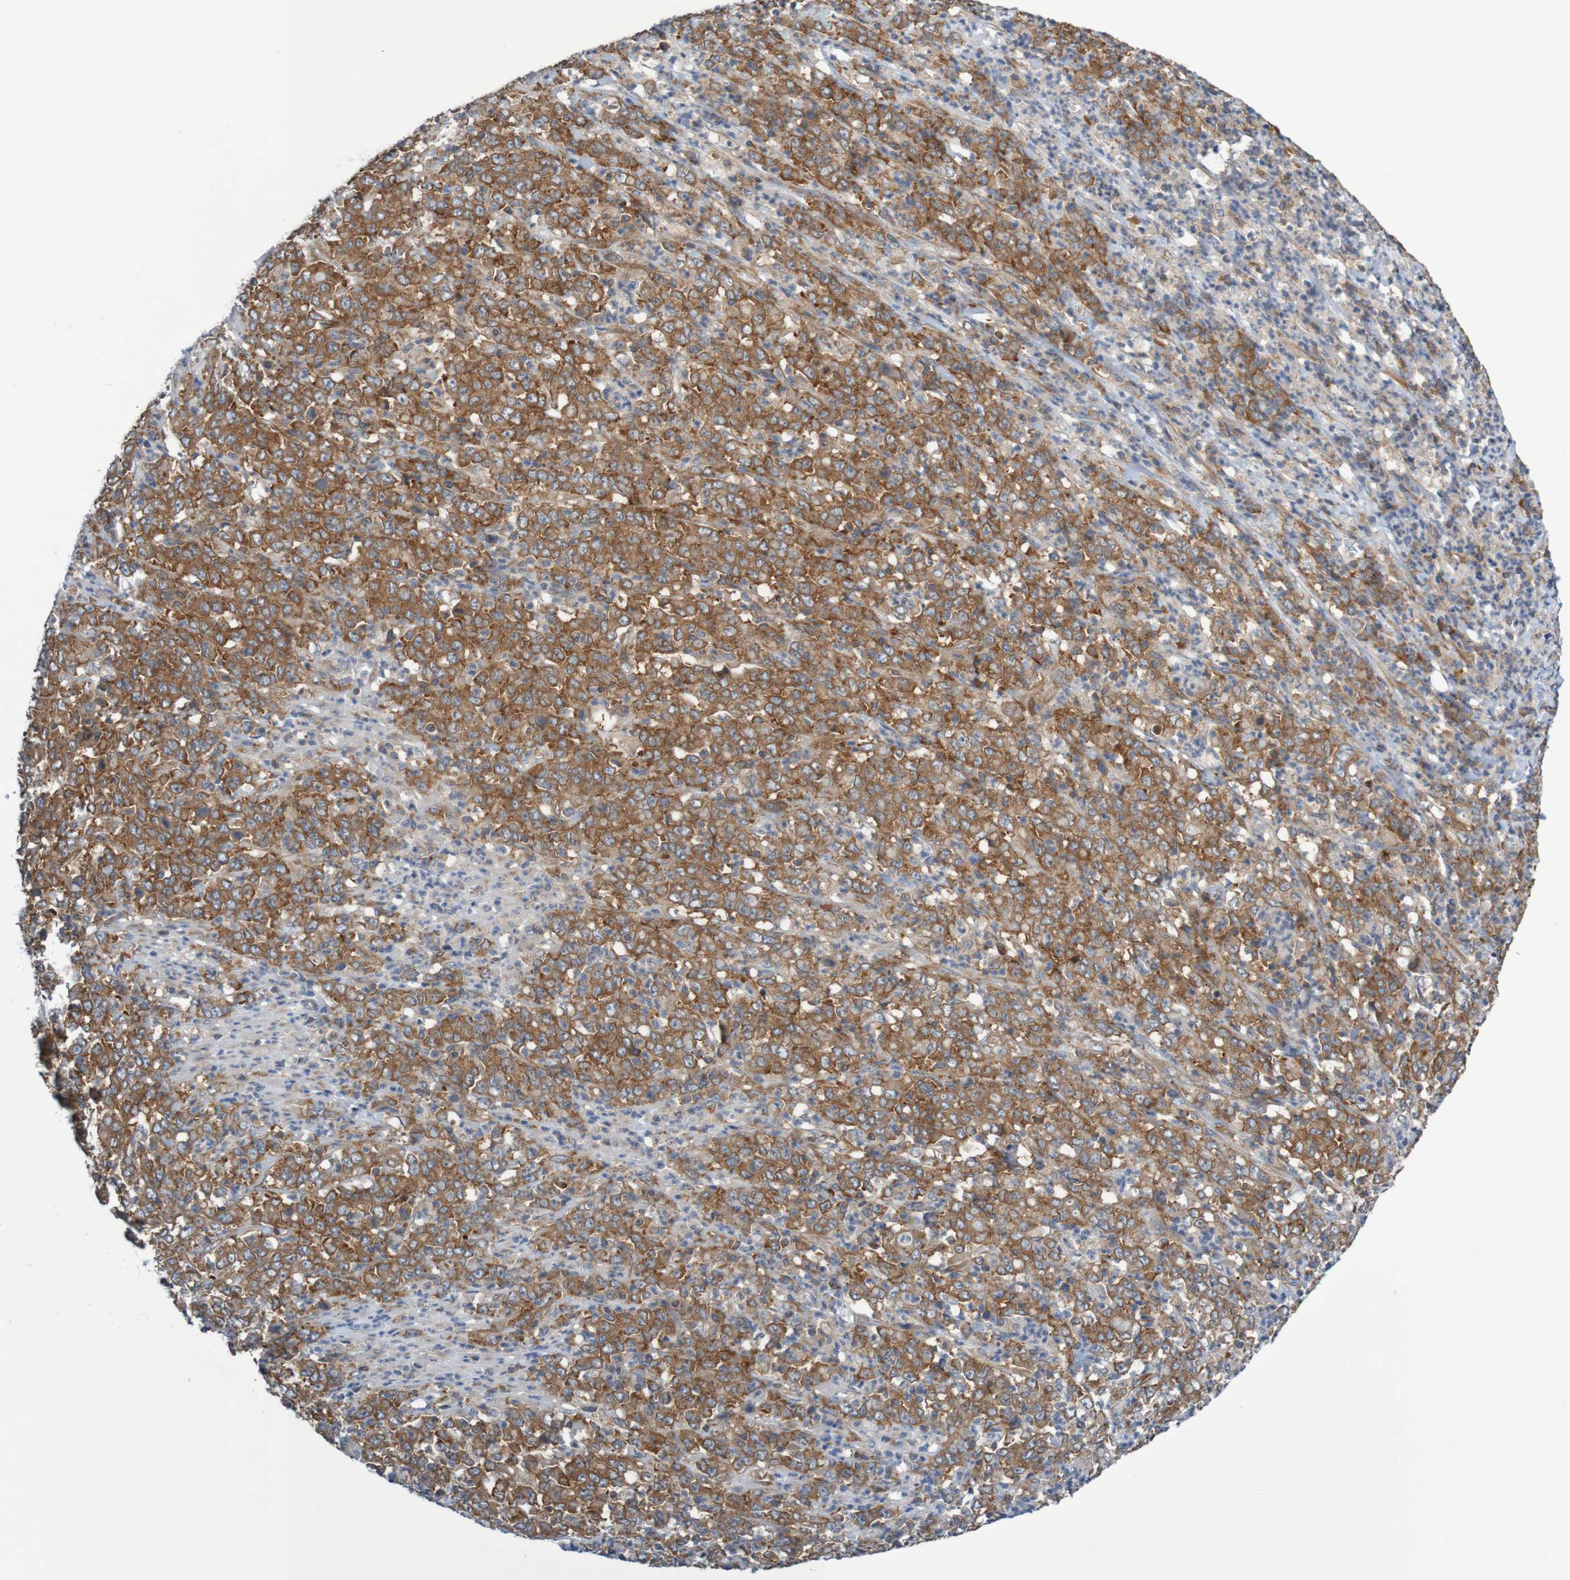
{"staining": {"intensity": "strong", "quantity": ">75%", "location": "cytoplasmic/membranous"}, "tissue": "stomach cancer", "cell_type": "Tumor cells", "image_type": "cancer", "snomed": [{"axis": "morphology", "description": "Adenocarcinoma, NOS"}, {"axis": "topography", "description": "Stomach, lower"}], "caption": "Immunohistochemistry histopathology image of stomach cancer (adenocarcinoma) stained for a protein (brown), which shows high levels of strong cytoplasmic/membranous positivity in about >75% of tumor cells.", "gene": "LRRC47", "patient": {"sex": "female", "age": 71}}